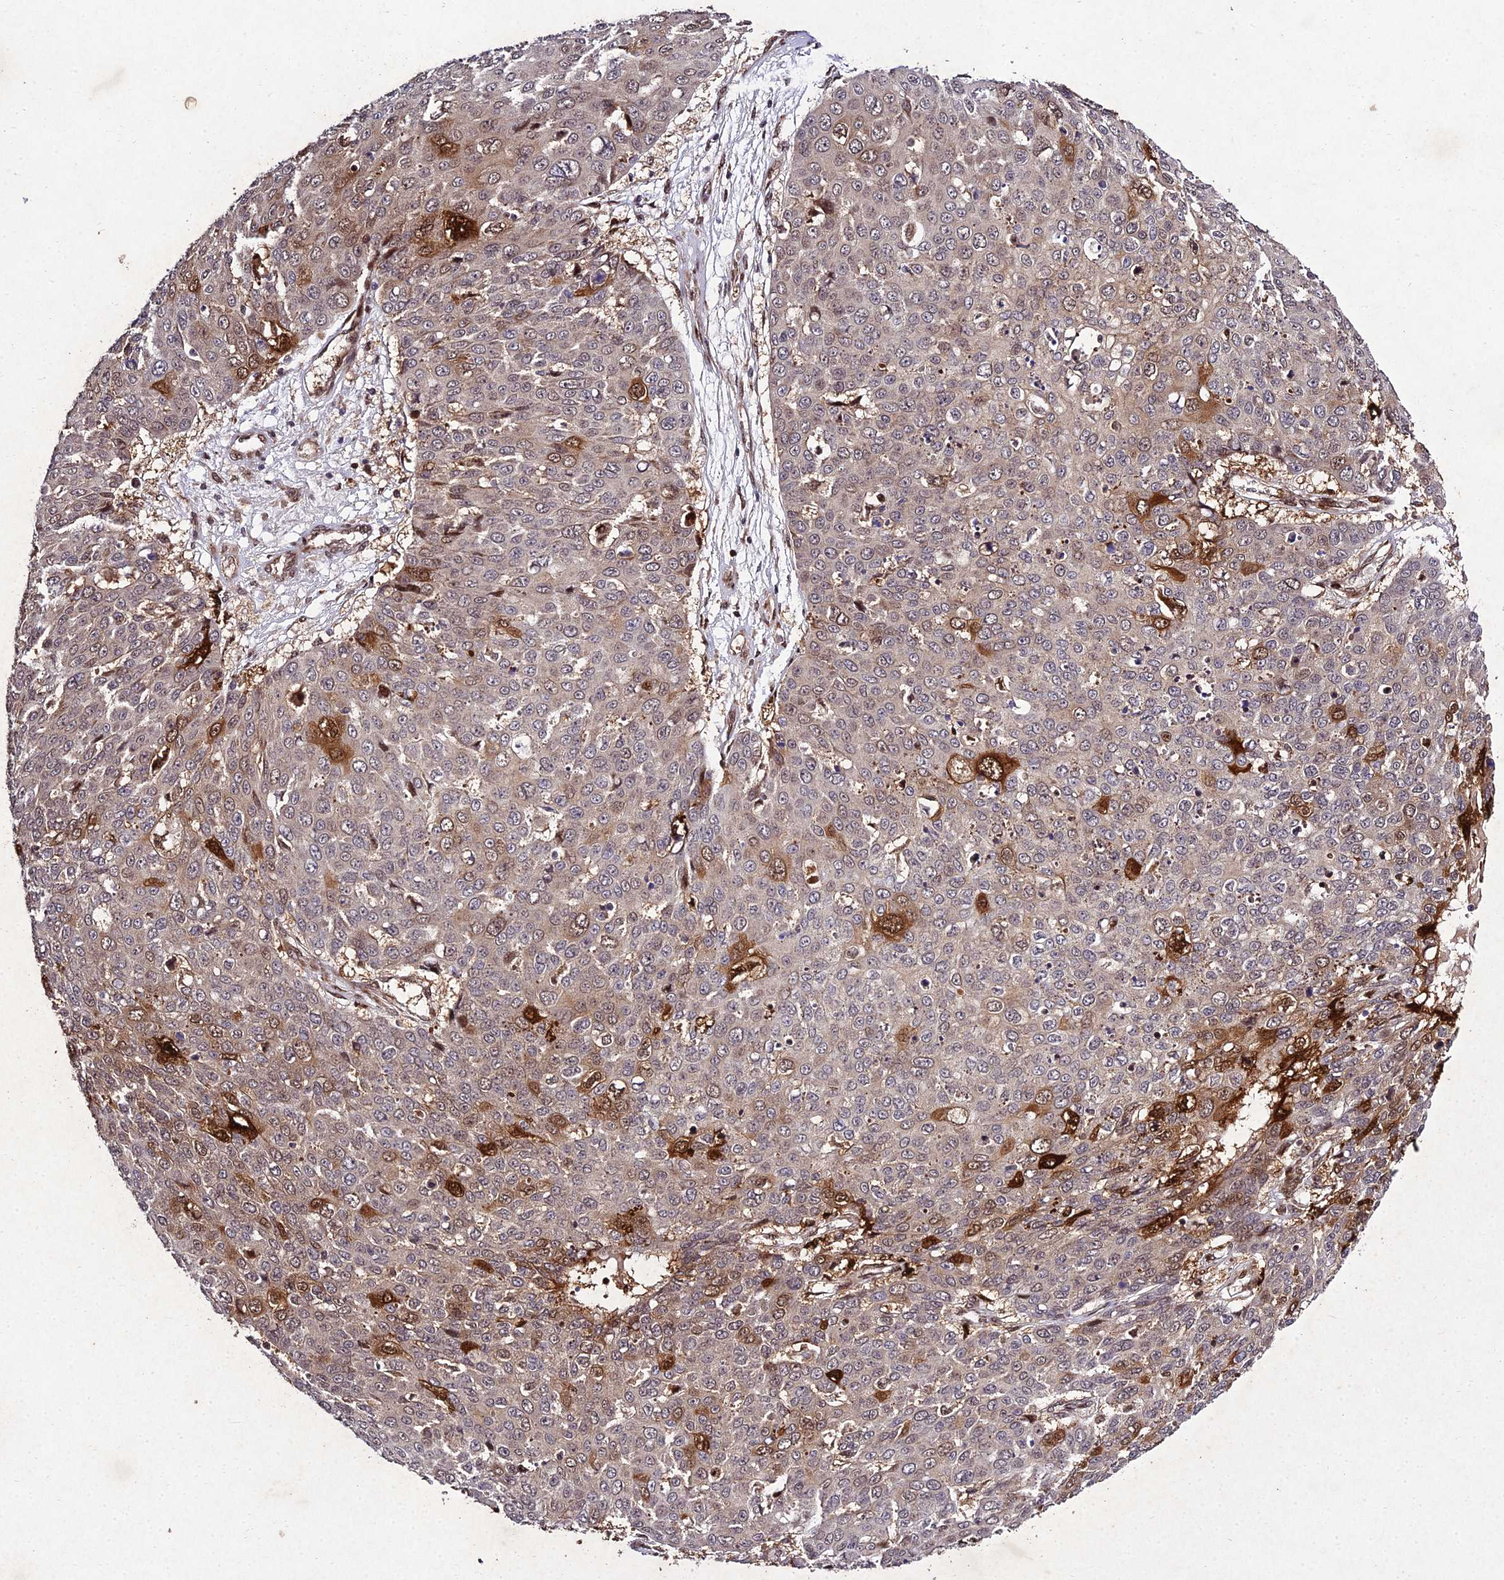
{"staining": {"intensity": "strong", "quantity": "<25%", "location": "cytoplasmic/membranous,nuclear"}, "tissue": "skin cancer", "cell_type": "Tumor cells", "image_type": "cancer", "snomed": [{"axis": "morphology", "description": "Squamous cell carcinoma, NOS"}, {"axis": "topography", "description": "Skin"}], "caption": "Protein expression analysis of human skin squamous cell carcinoma reveals strong cytoplasmic/membranous and nuclear positivity in about <25% of tumor cells.", "gene": "MKKS", "patient": {"sex": "male", "age": 71}}